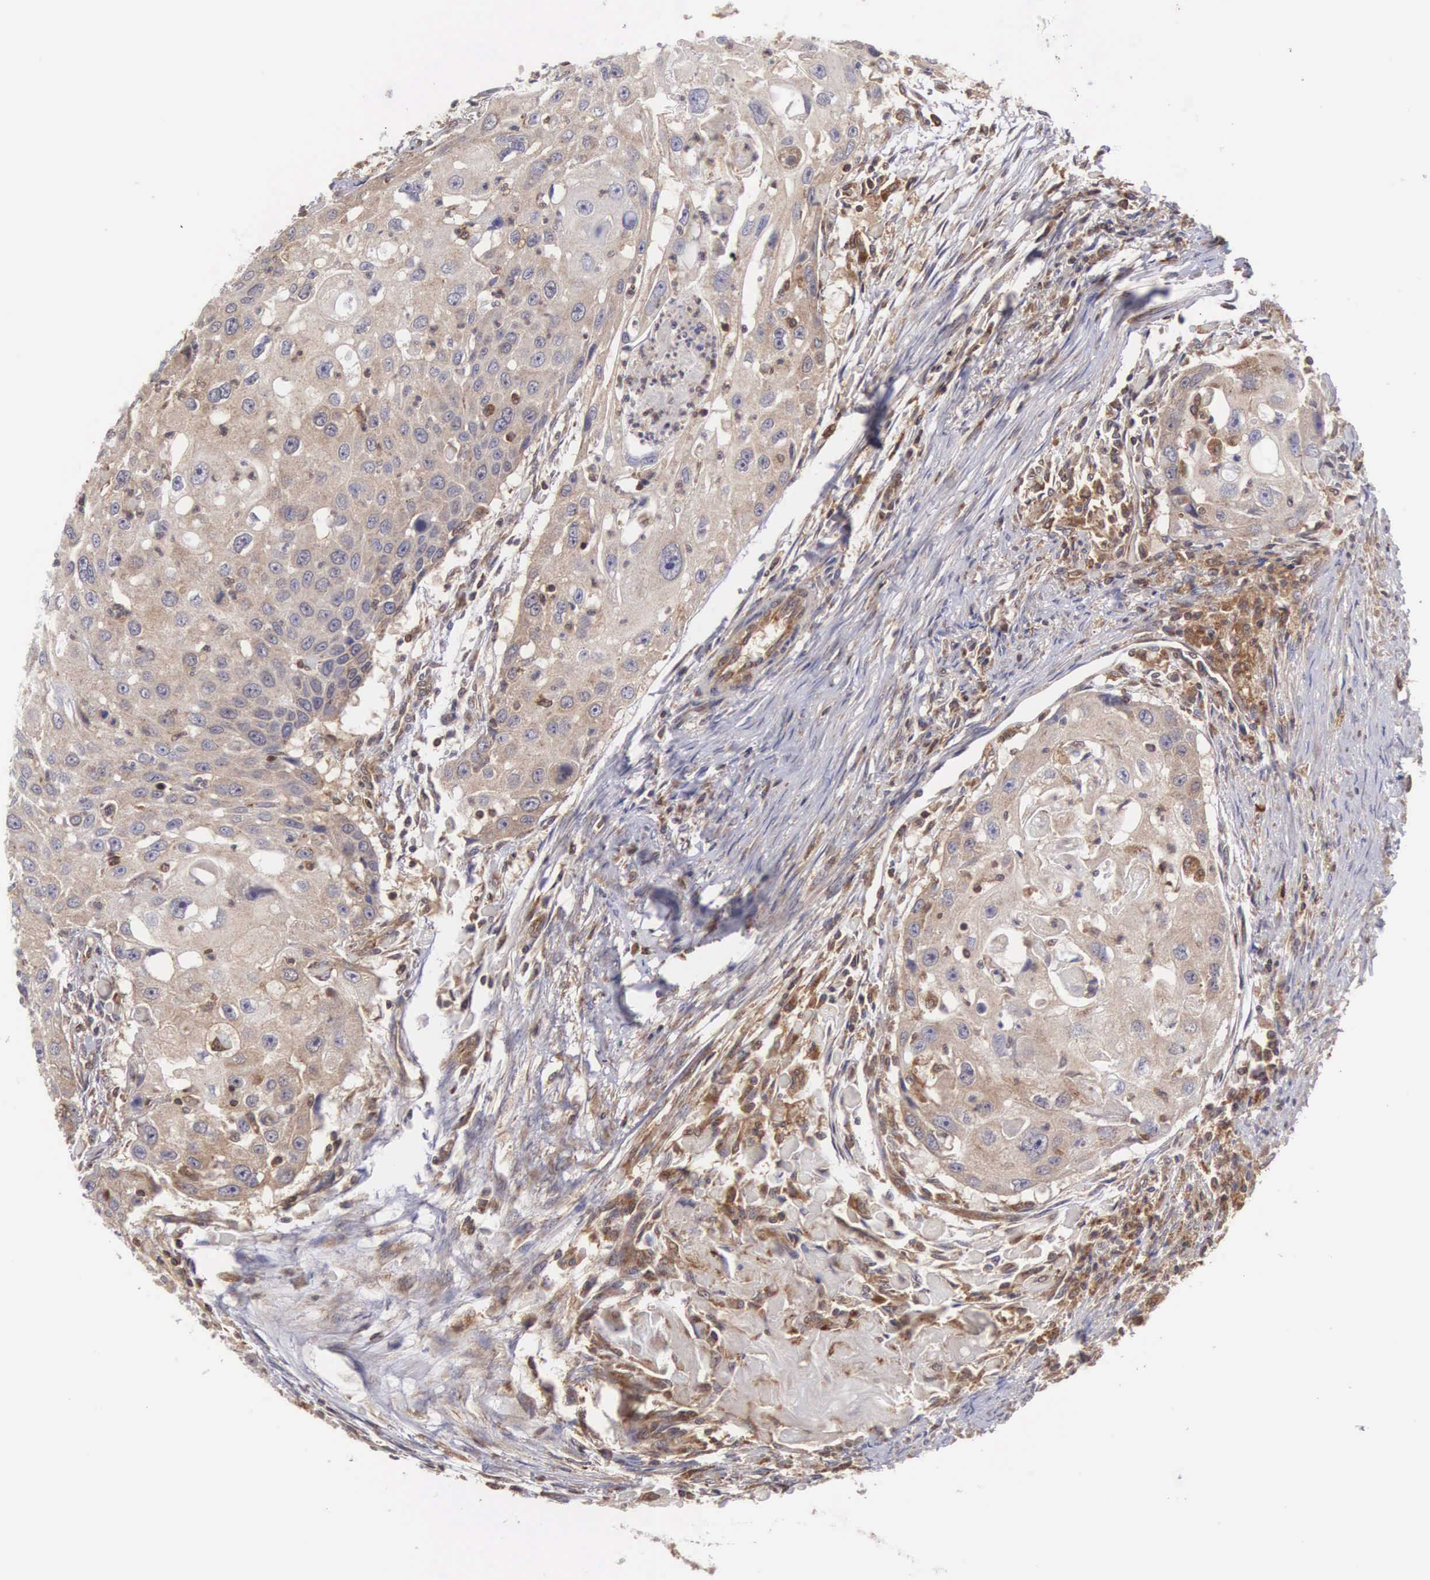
{"staining": {"intensity": "moderate", "quantity": ">75%", "location": "cytoplasmic/membranous"}, "tissue": "head and neck cancer", "cell_type": "Tumor cells", "image_type": "cancer", "snomed": [{"axis": "morphology", "description": "Squamous cell carcinoma, NOS"}, {"axis": "topography", "description": "Head-Neck"}], "caption": "This is a histology image of immunohistochemistry (IHC) staining of head and neck cancer (squamous cell carcinoma), which shows moderate expression in the cytoplasmic/membranous of tumor cells.", "gene": "DHRS1", "patient": {"sex": "male", "age": 64}}